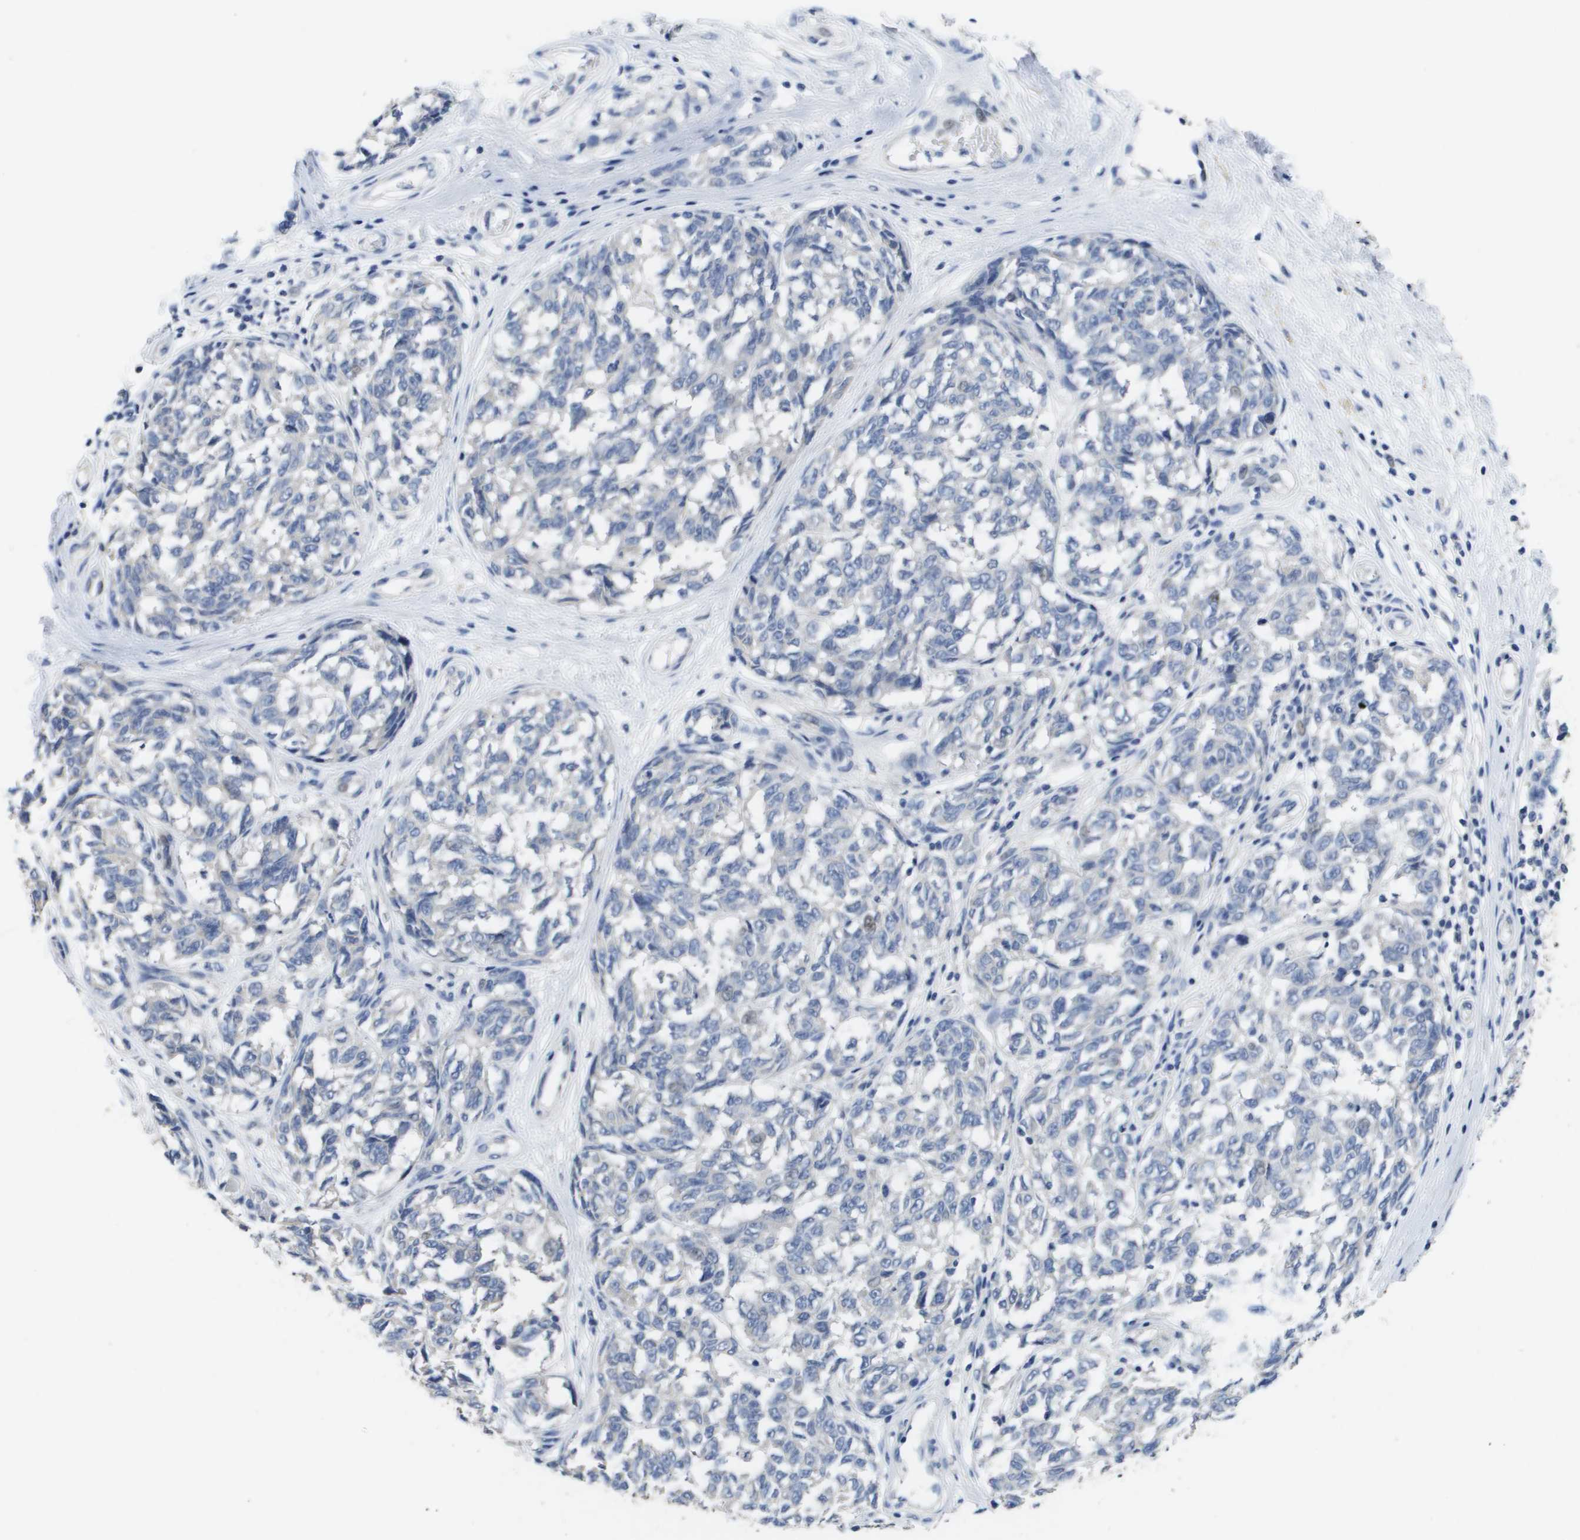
{"staining": {"intensity": "weak", "quantity": "<25%", "location": "nuclear"}, "tissue": "melanoma", "cell_type": "Tumor cells", "image_type": "cancer", "snomed": [{"axis": "morphology", "description": "Malignant melanoma, NOS"}, {"axis": "topography", "description": "Skin"}], "caption": "There is no significant staining in tumor cells of melanoma. (Brightfield microscopy of DAB immunohistochemistry (IHC) at high magnification).", "gene": "CA9", "patient": {"sex": "female", "age": 64}}